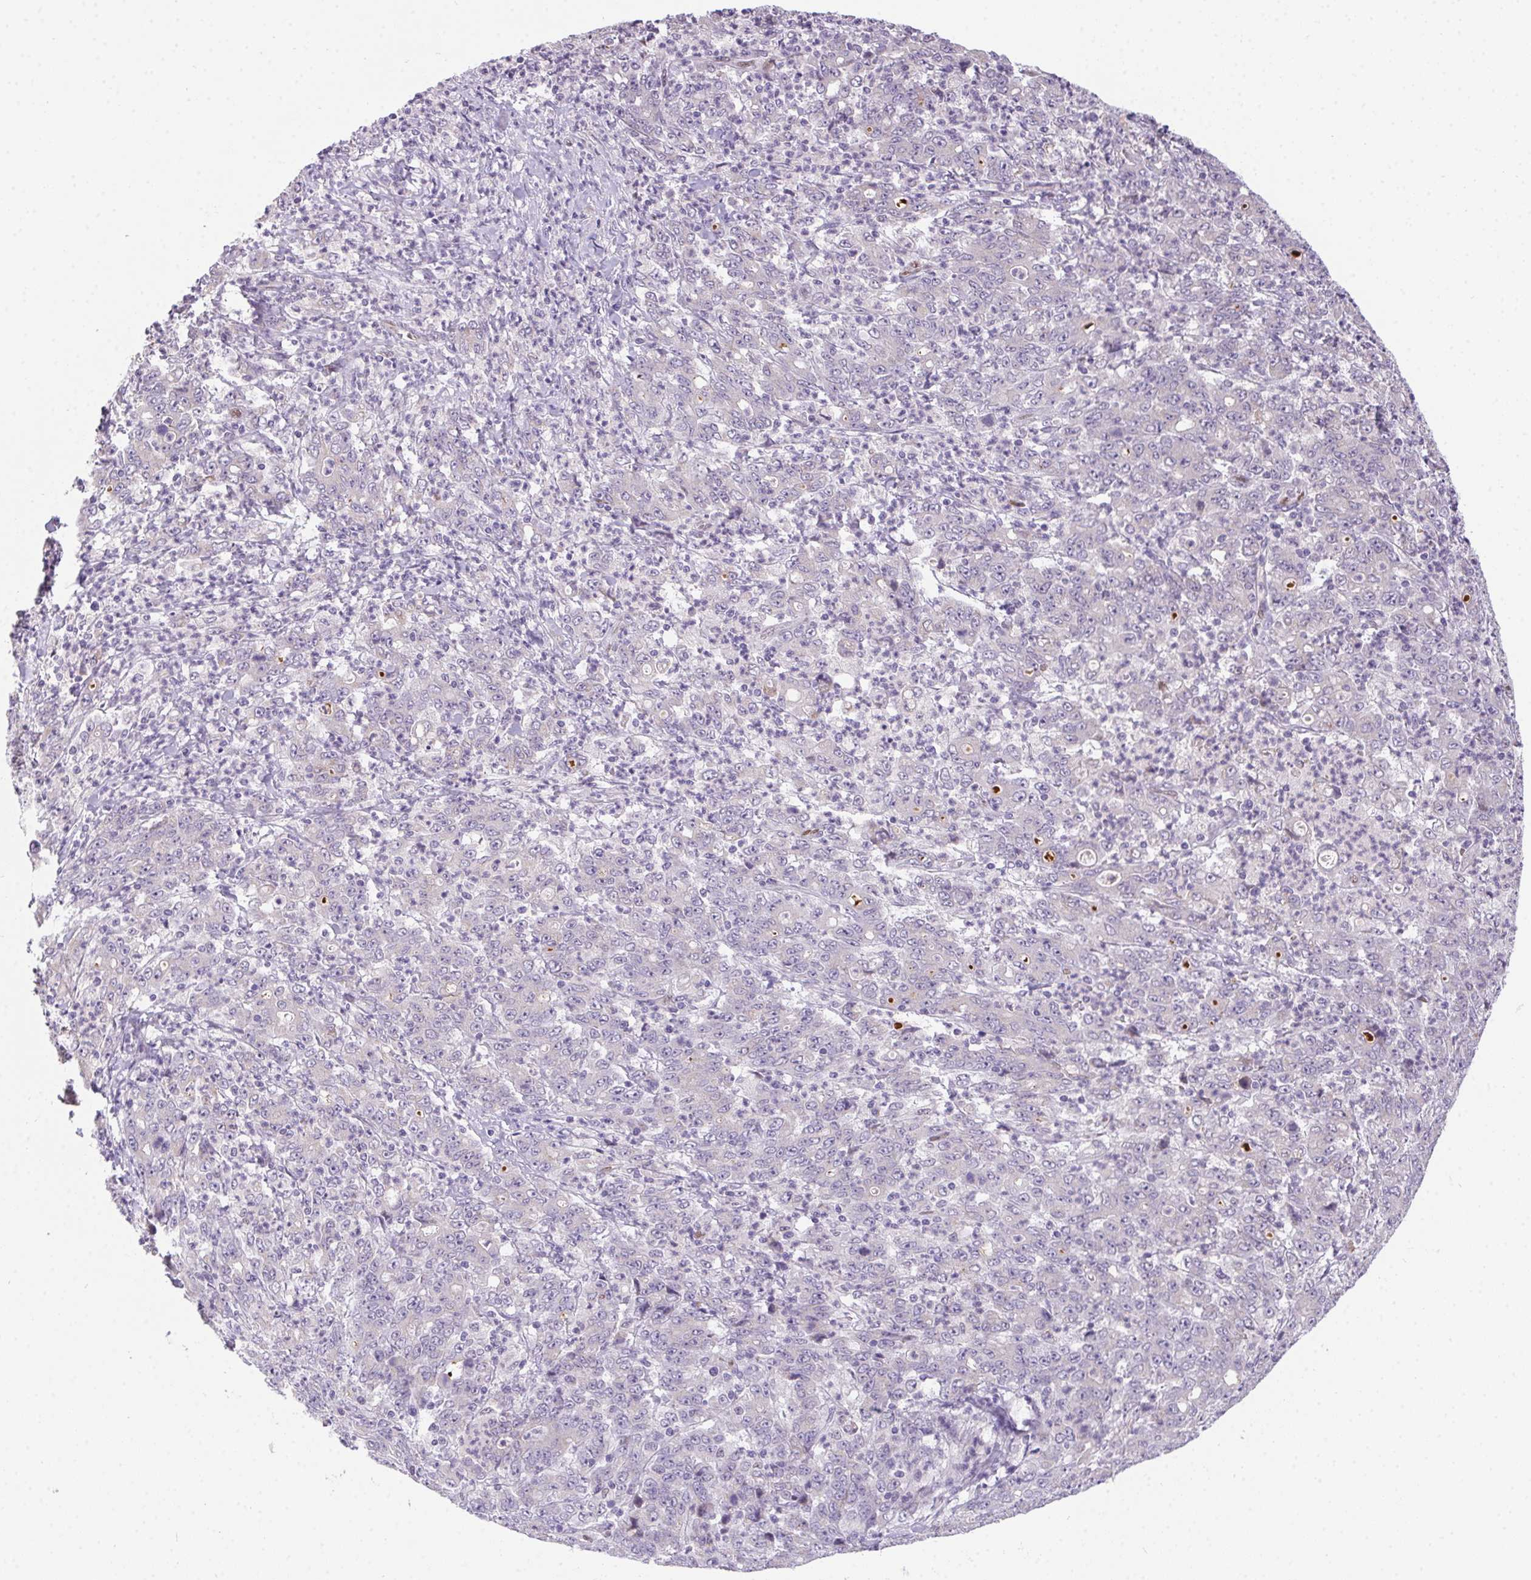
{"staining": {"intensity": "negative", "quantity": "none", "location": "none"}, "tissue": "stomach cancer", "cell_type": "Tumor cells", "image_type": "cancer", "snomed": [{"axis": "morphology", "description": "Adenocarcinoma, NOS"}, {"axis": "topography", "description": "Stomach, lower"}], "caption": "The photomicrograph displays no staining of tumor cells in stomach cancer (adenocarcinoma). Brightfield microscopy of IHC stained with DAB (brown) and hematoxylin (blue), captured at high magnification.", "gene": "SP9", "patient": {"sex": "female", "age": 71}}